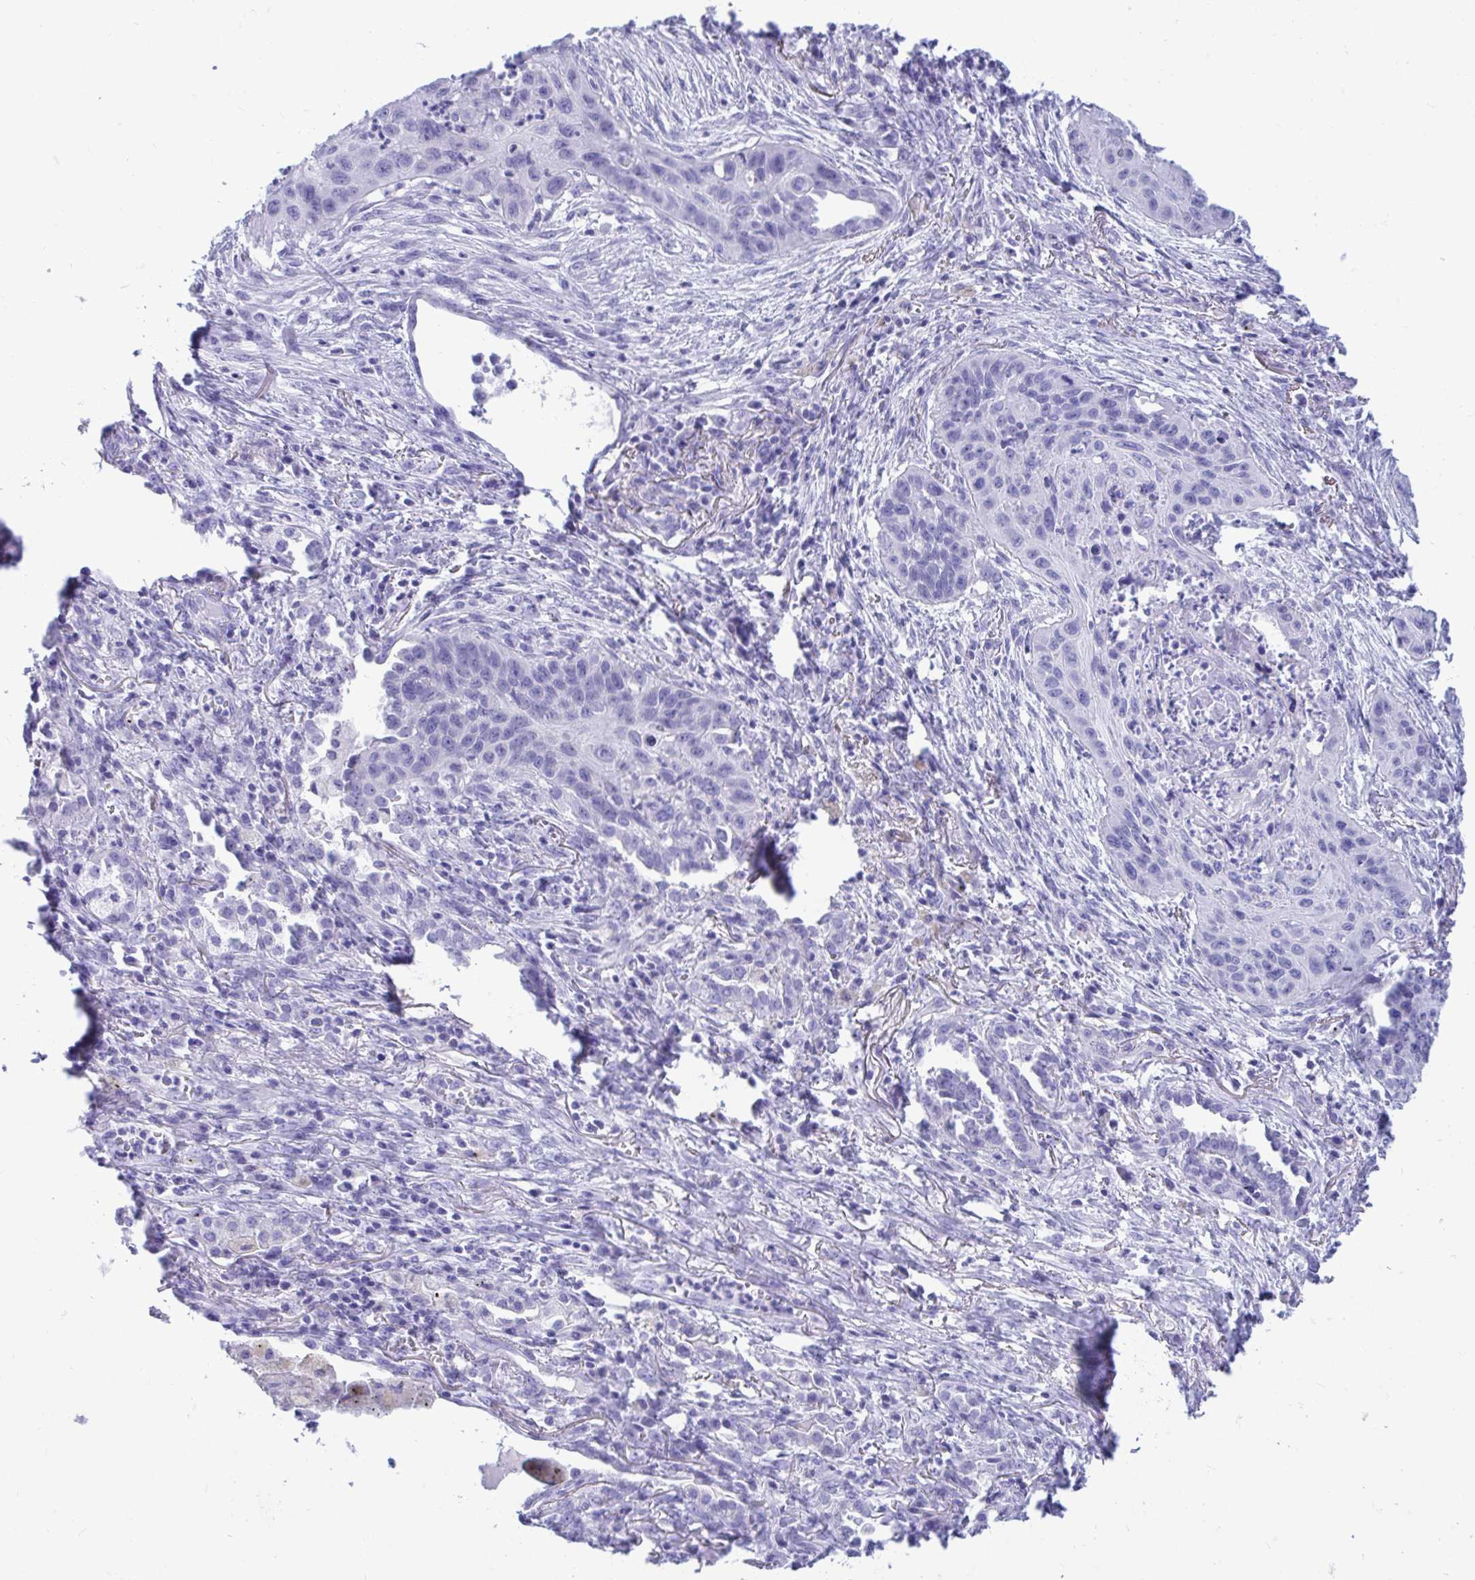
{"staining": {"intensity": "negative", "quantity": "none", "location": "none"}, "tissue": "lung cancer", "cell_type": "Tumor cells", "image_type": "cancer", "snomed": [{"axis": "morphology", "description": "Squamous cell carcinoma, NOS"}, {"axis": "topography", "description": "Lung"}], "caption": "This micrograph is of lung cancer (squamous cell carcinoma) stained with IHC to label a protein in brown with the nuclei are counter-stained blue. There is no expression in tumor cells.", "gene": "SHISA8", "patient": {"sex": "male", "age": 71}}